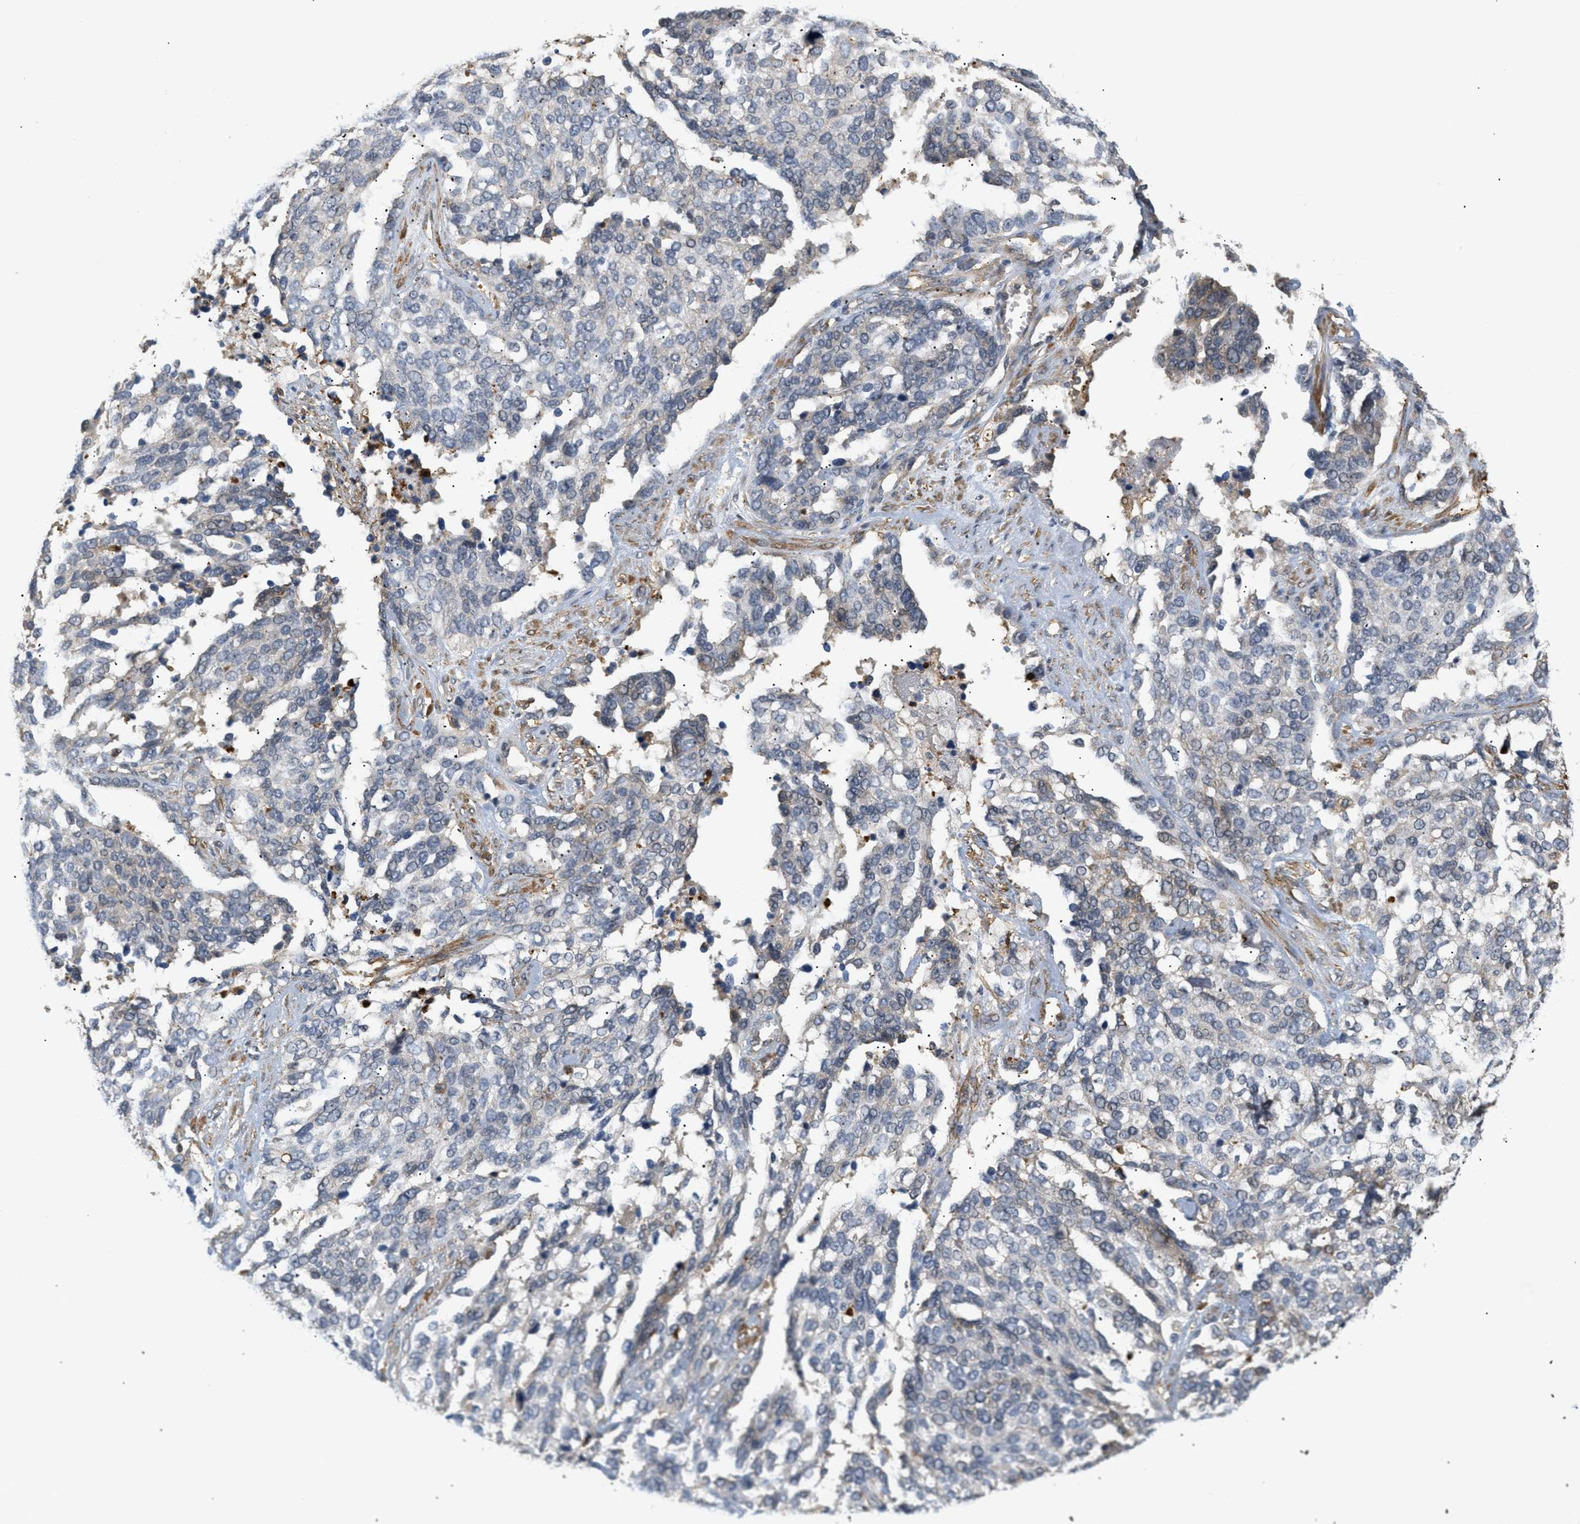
{"staining": {"intensity": "negative", "quantity": "none", "location": "none"}, "tissue": "ovarian cancer", "cell_type": "Tumor cells", "image_type": "cancer", "snomed": [{"axis": "morphology", "description": "Cystadenocarcinoma, serous, NOS"}, {"axis": "topography", "description": "Ovary"}], "caption": "High magnification brightfield microscopy of ovarian cancer (serous cystadenocarcinoma) stained with DAB (3,3'-diaminobenzidine) (brown) and counterstained with hematoxylin (blue): tumor cells show no significant staining. (Immunohistochemistry (ihc), brightfield microscopy, high magnification).", "gene": "CORO2B", "patient": {"sex": "female", "age": 44}}